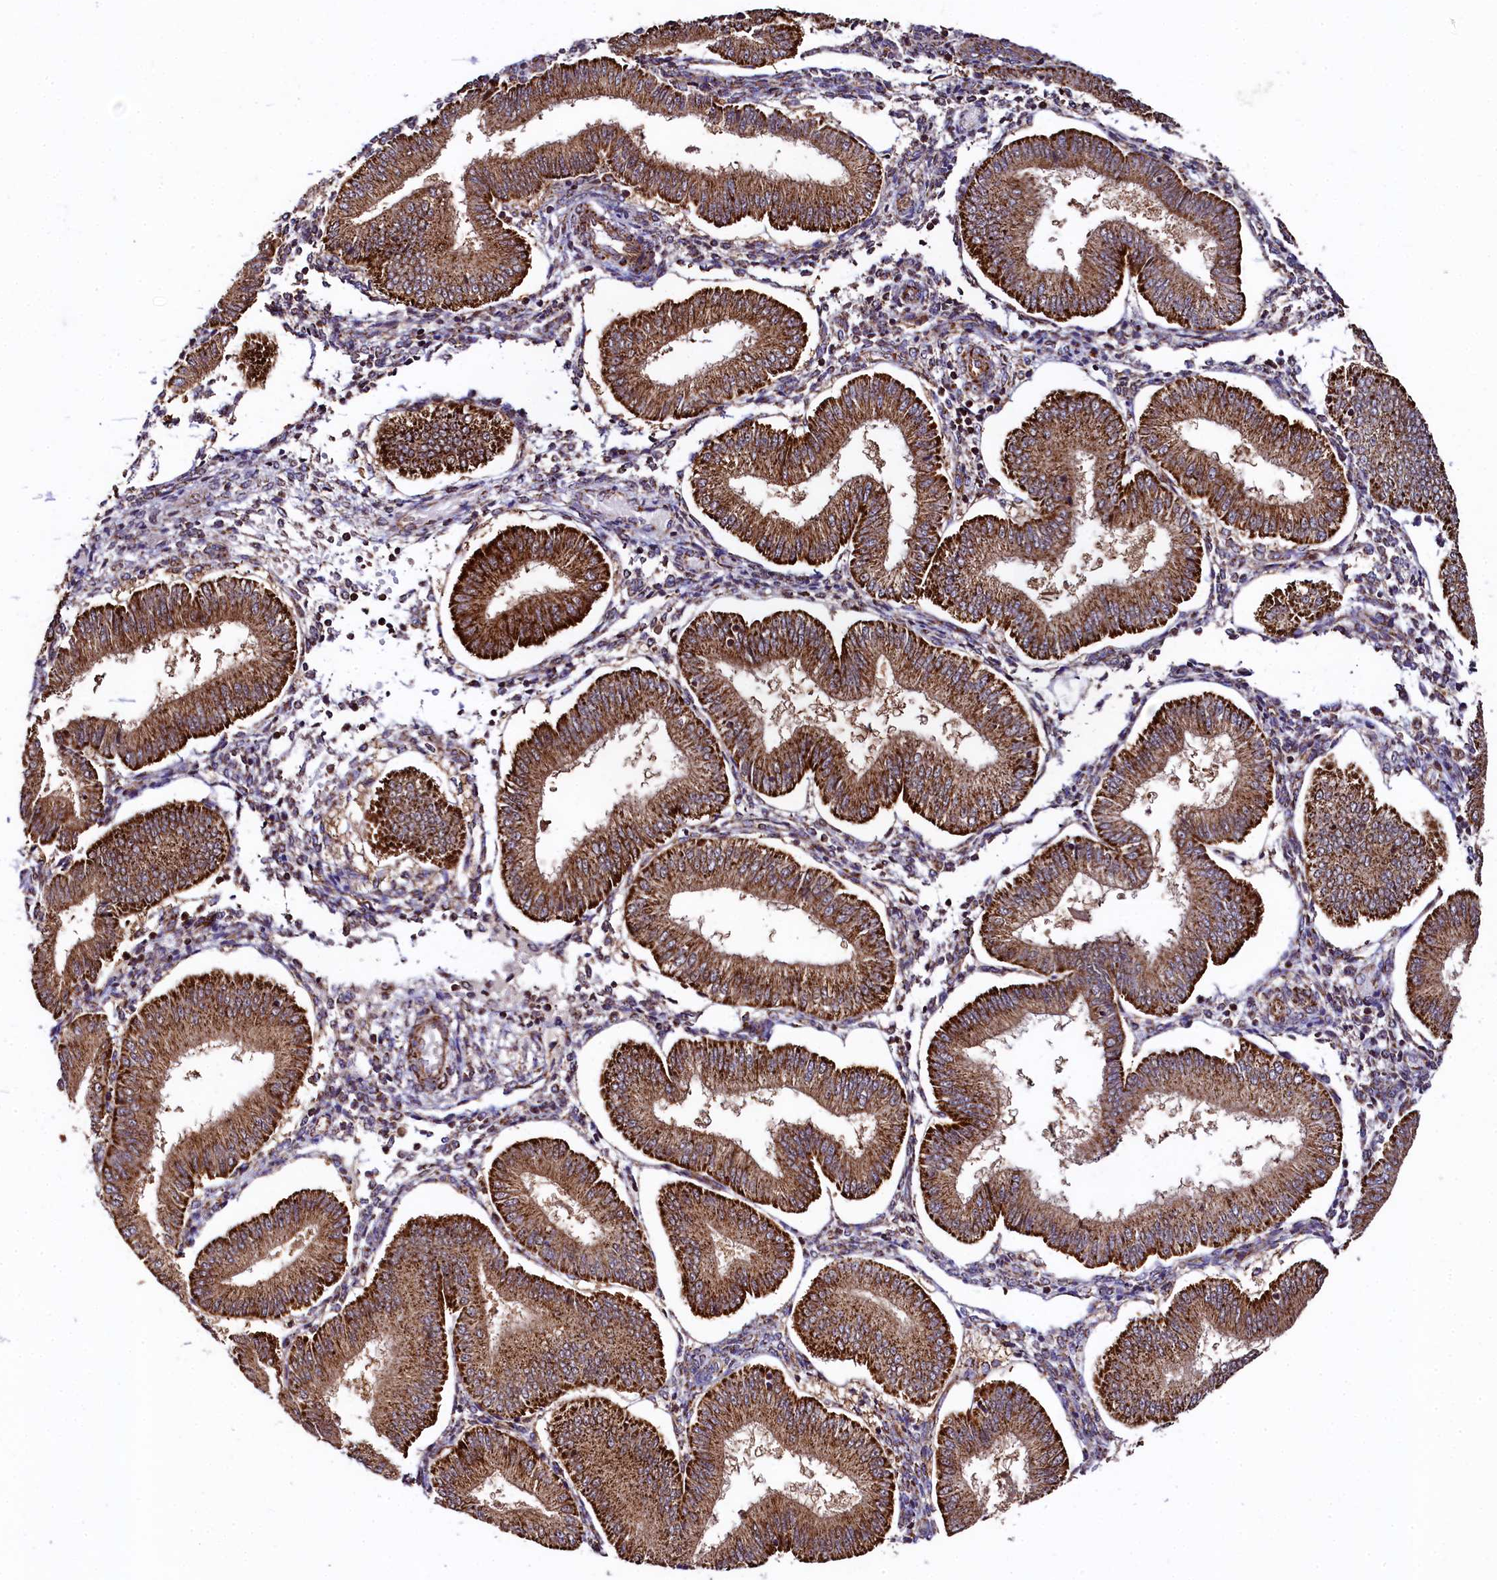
{"staining": {"intensity": "moderate", "quantity": ">75%", "location": "cytoplasmic/membranous"}, "tissue": "endometrium", "cell_type": "Cells in endometrial stroma", "image_type": "normal", "snomed": [{"axis": "morphology", "description": "Normal tissue, NOS"}, {"axis": "topography", "description": "Endometrium"}], "caption": "Endometrium stained with DAB immunohistochemistry reveals medium levels of moderate cytoplasmic/membranous staining in about >75% of cells in endometrial stroma.", "gene": "CLYBL", "patient": {"sex": "female", "age": 39}}